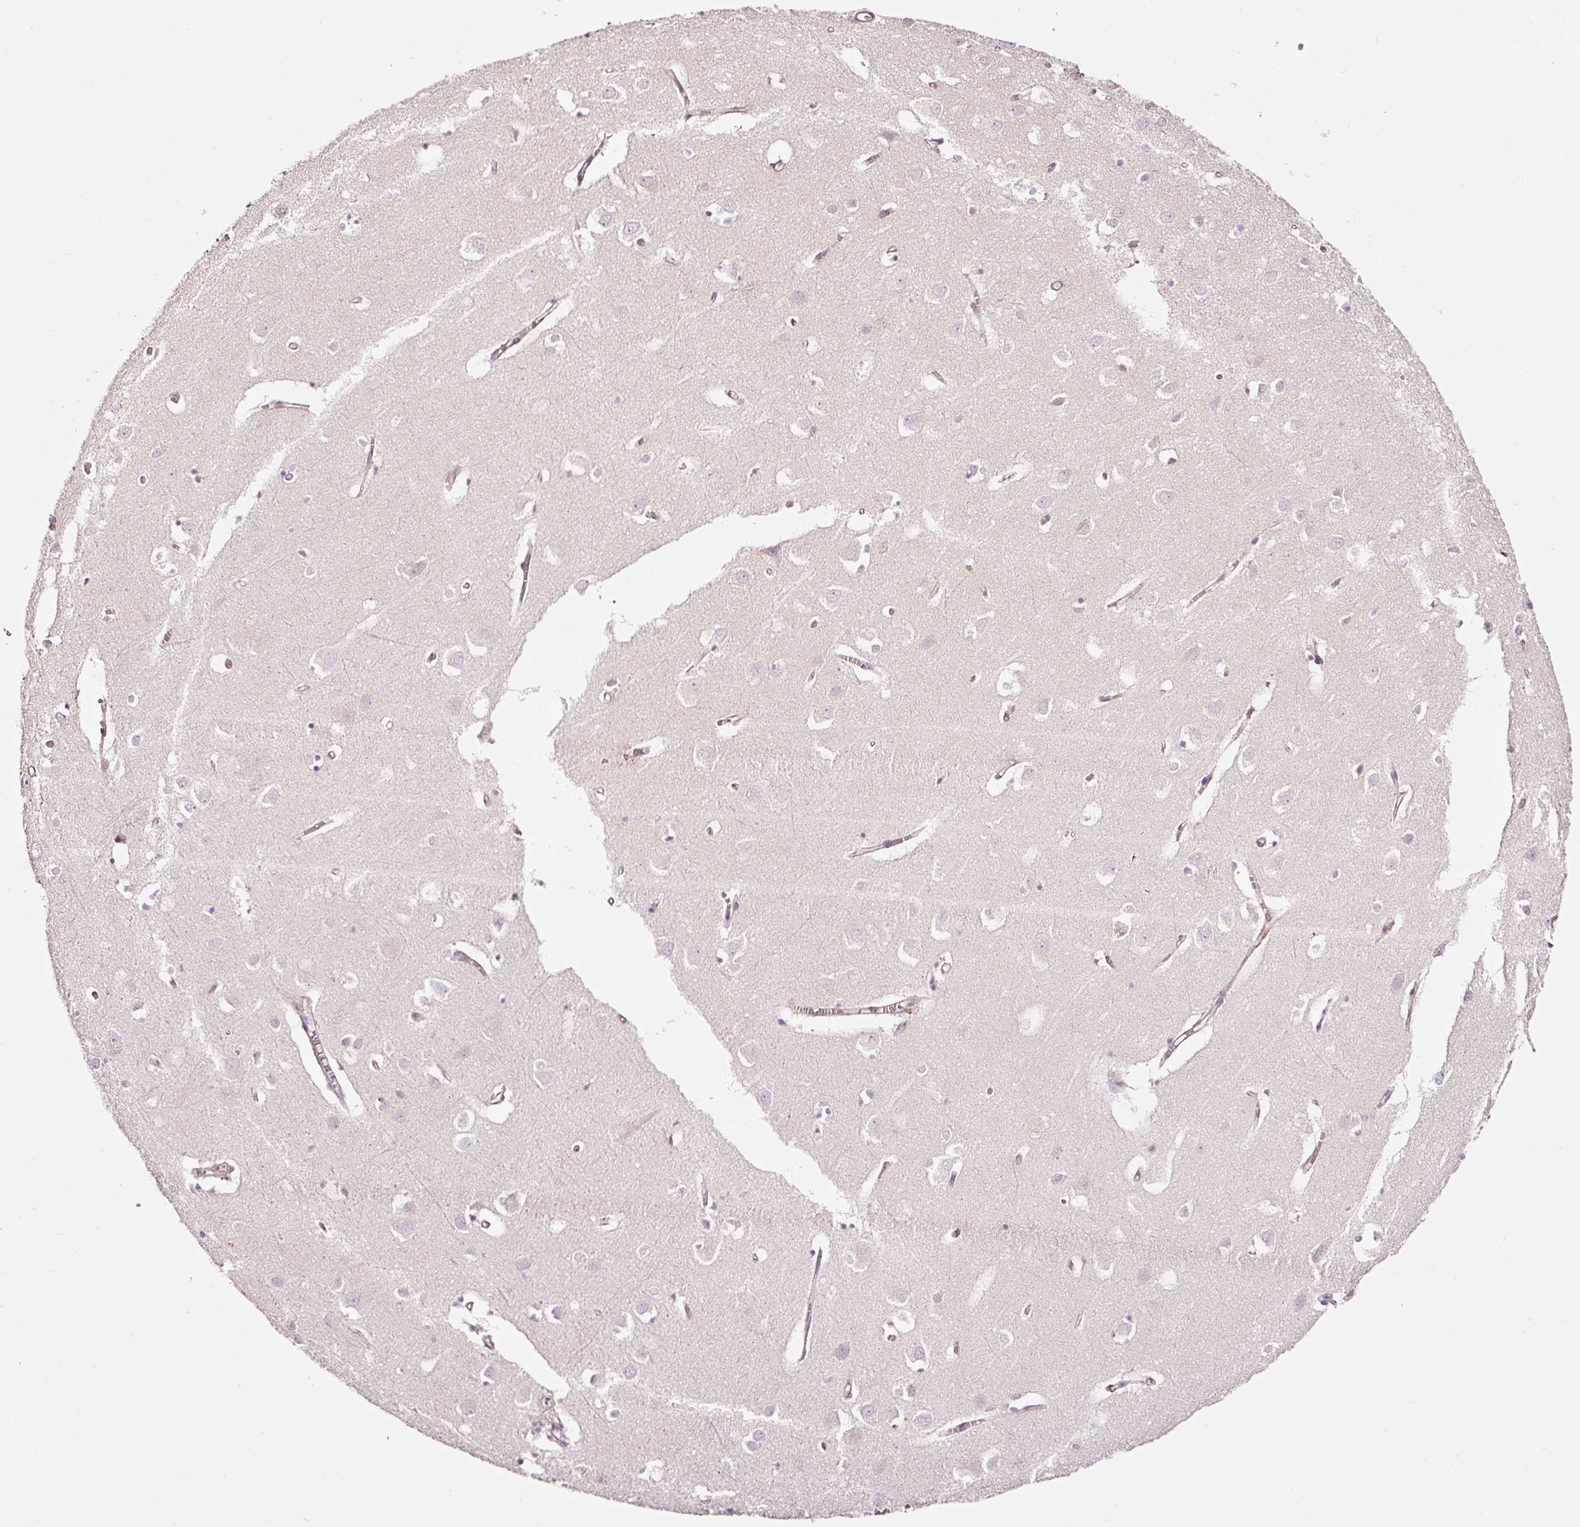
{"staining": {"intensity": "moderate", "quantity": "25%-75%", "location": "cytoplasmic/membranous"}, "tissue": "cerebral cortex", "cell_type": "Endothelial cells", "image_type": "normal", "snomed": [{"axis": "morphology", "description": "Normal tissue, NOS"}, {"axis": "topography", "description": "Cerebral cortex"}], "caption": "Immunohistochemistry (IHC) of benign human cerebral cortex exhibits medium levels of moderate cytoplasmic/membranous positivity in approximately 25%-75% of endothelial cells.", "gene": "LDHAL6B", "patient": {"sex": "male", "age": 70}}